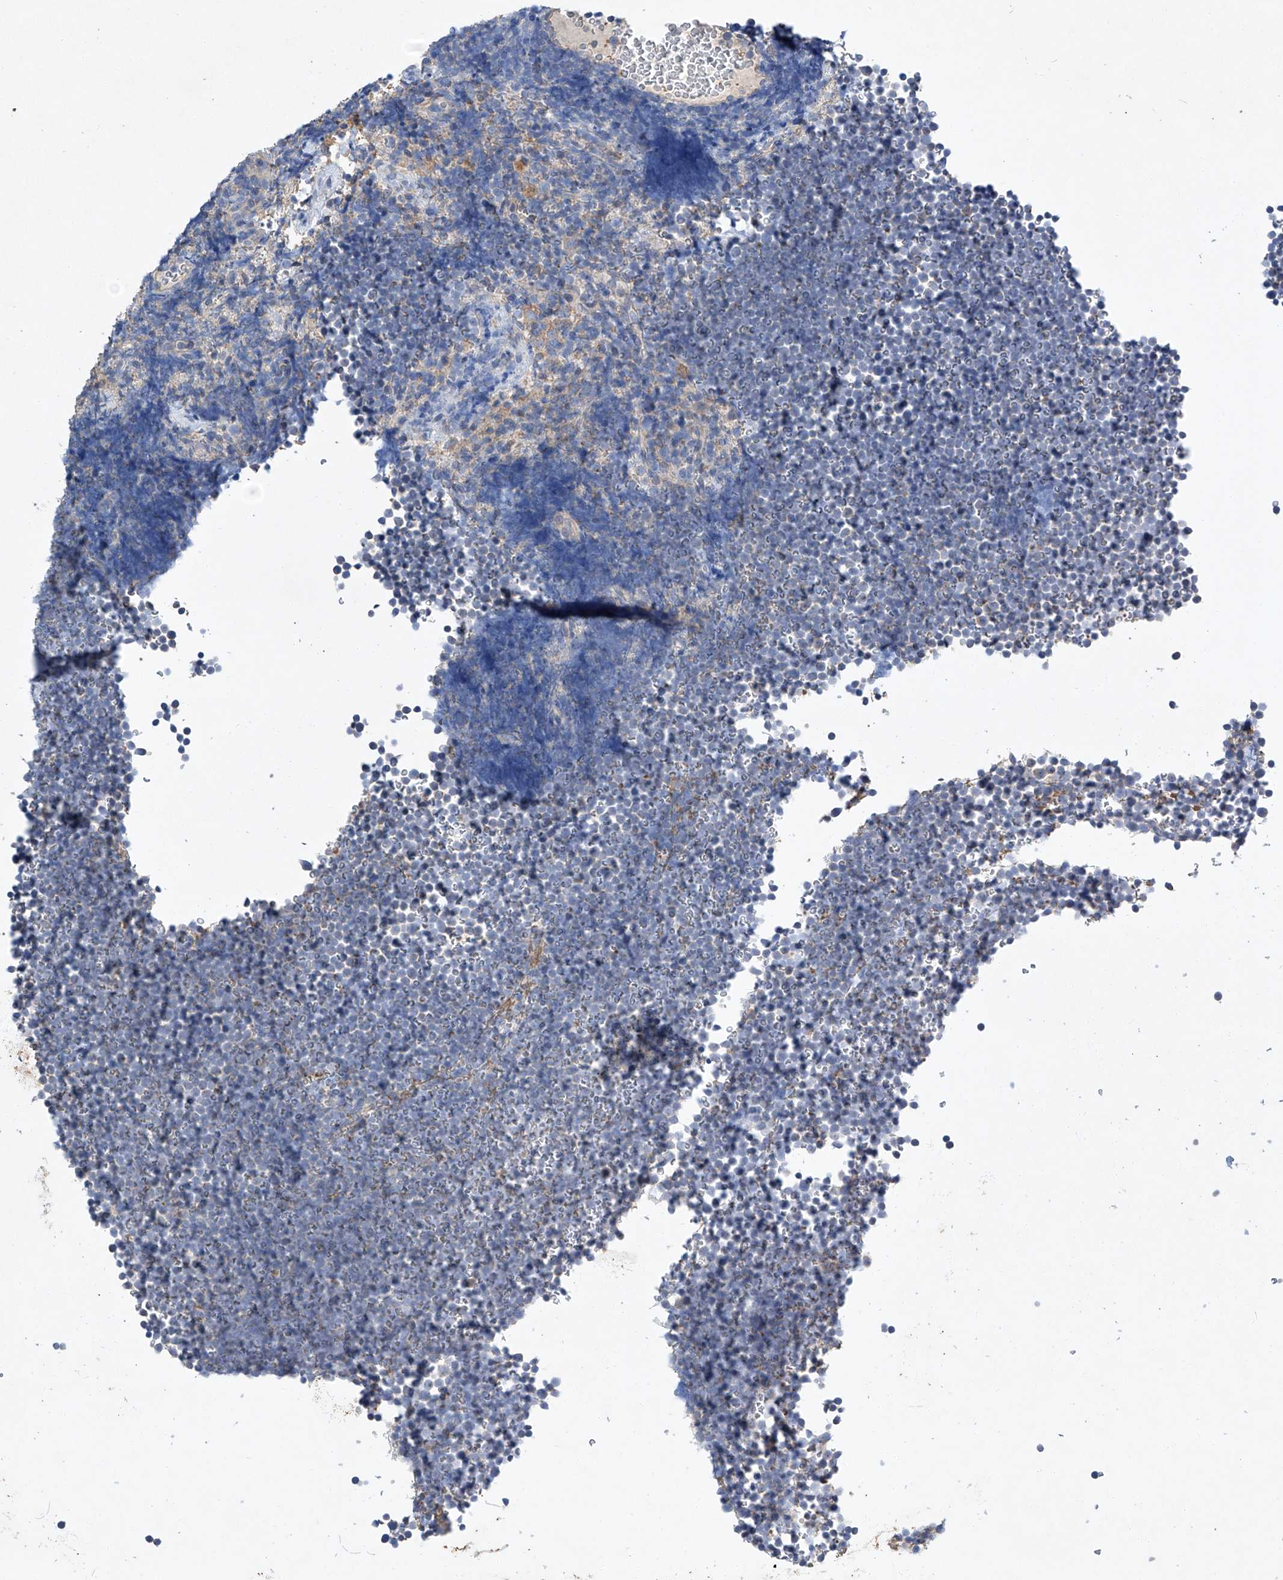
{"staining": {"intensity": "negative", "quantity": "none", "location": "none"}, "tissue": "lymphoma", "cell_type": "Tumor cells", "image_type": "cancer", "snomed": [{"axis": "morphology", "description": "Malignant lymphoma, non-Hodgkin's type, High grade"}, {"axis": "topography", "description": "Lymph node"}], "caption": "IHC of high-grade malignant lymphoma, non-Hodgkin's type reveals no positivity in tumor cells.", "gene": "AMD1", "patient": {"sex": "male", "age": 13}}